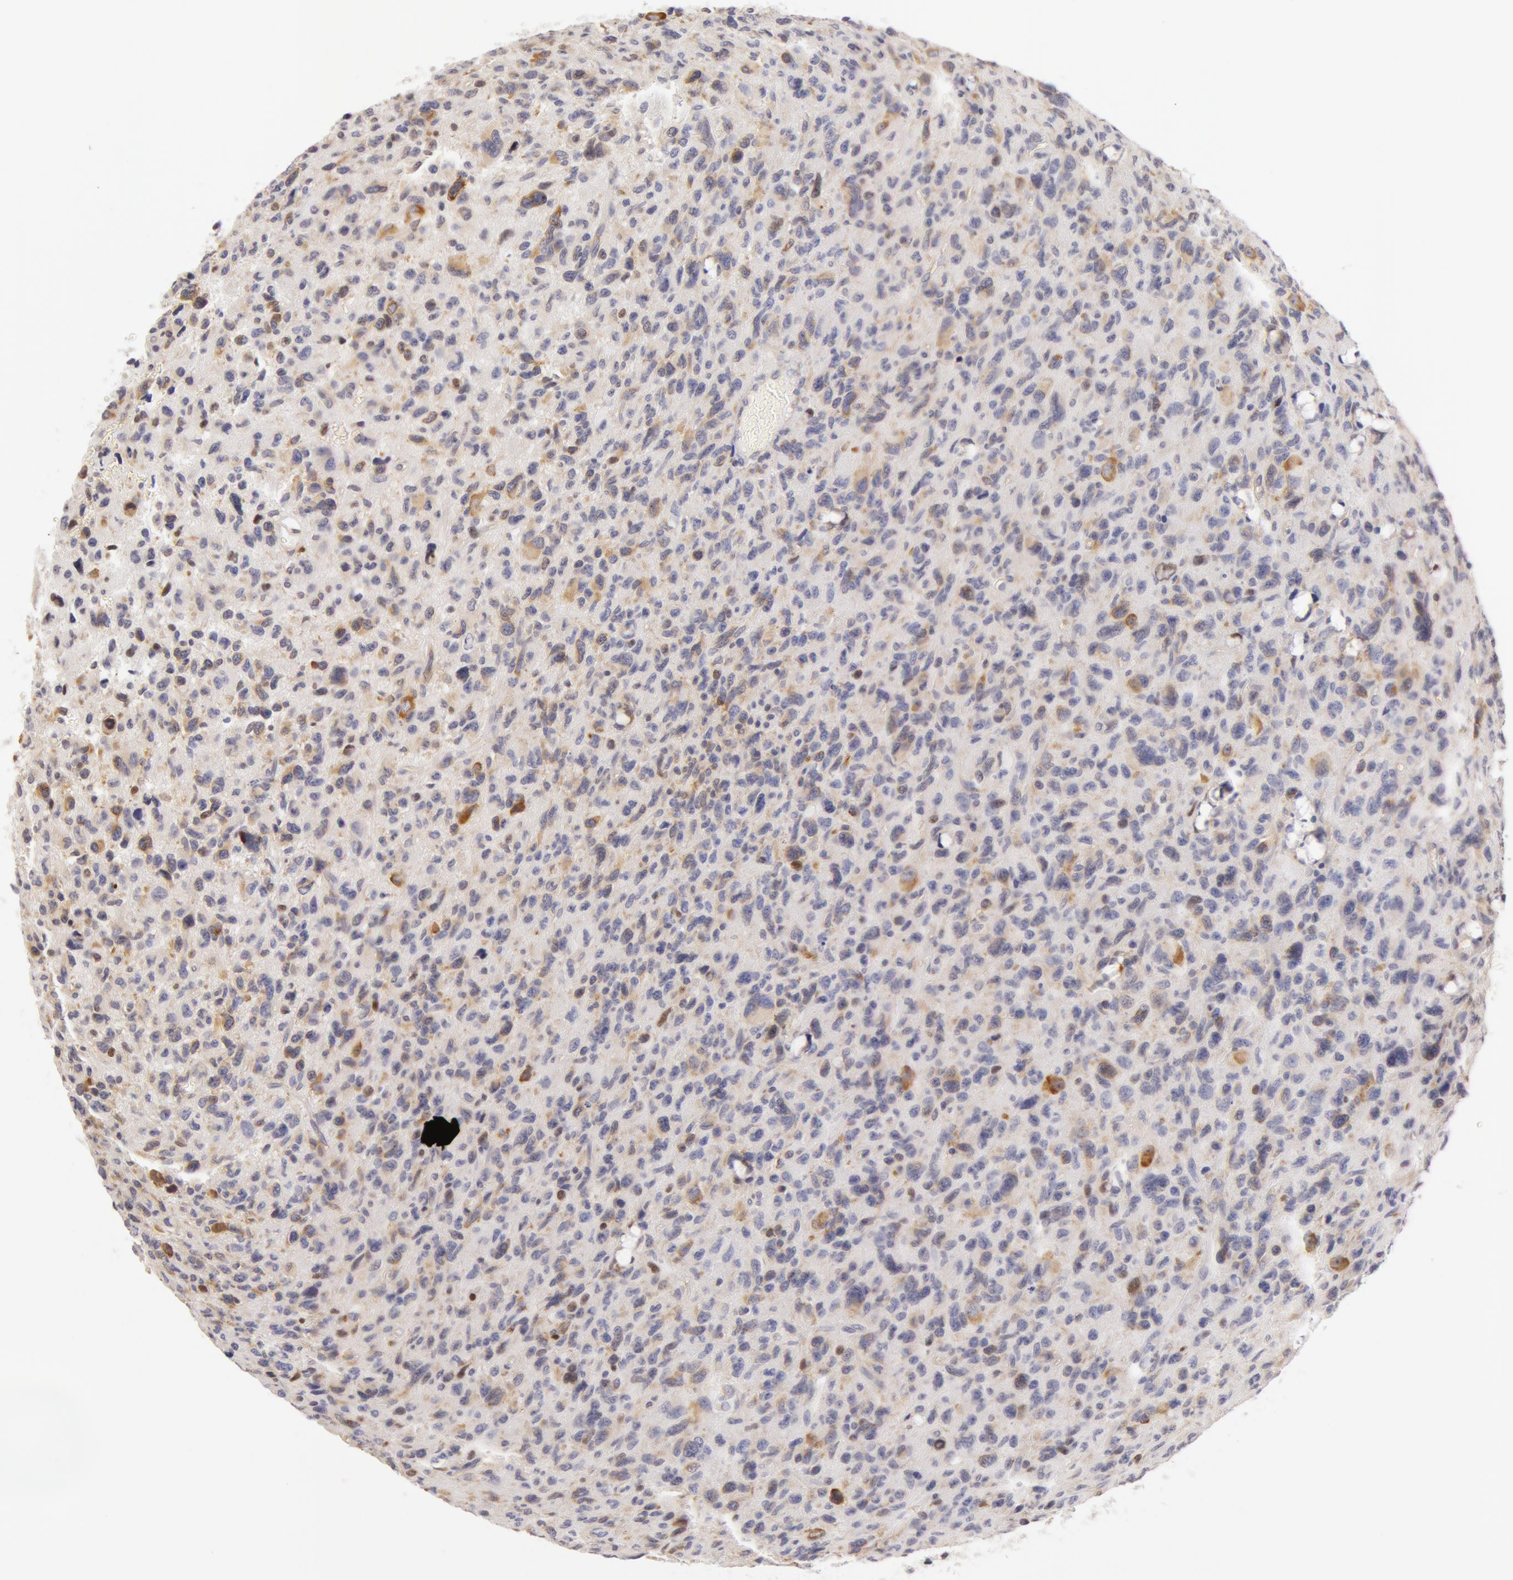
{"staining": {"intensity": "negative", "quantity": "none", "location": "none"}, "tissue": "glioma", "cell_type": "Tumor cells", "image_type": "cancer", "snomed": [{"axis": "morphology", "description": "Glioma, malignant, High grade"}, {"axis": "topography", "description": "Brain"}], "caption": "The histopathology image displays no staining of tumor cells in malignant high-grade glioma.", "gene": "DDX3Y", "patient": {"sex": "female", "age": 60}}